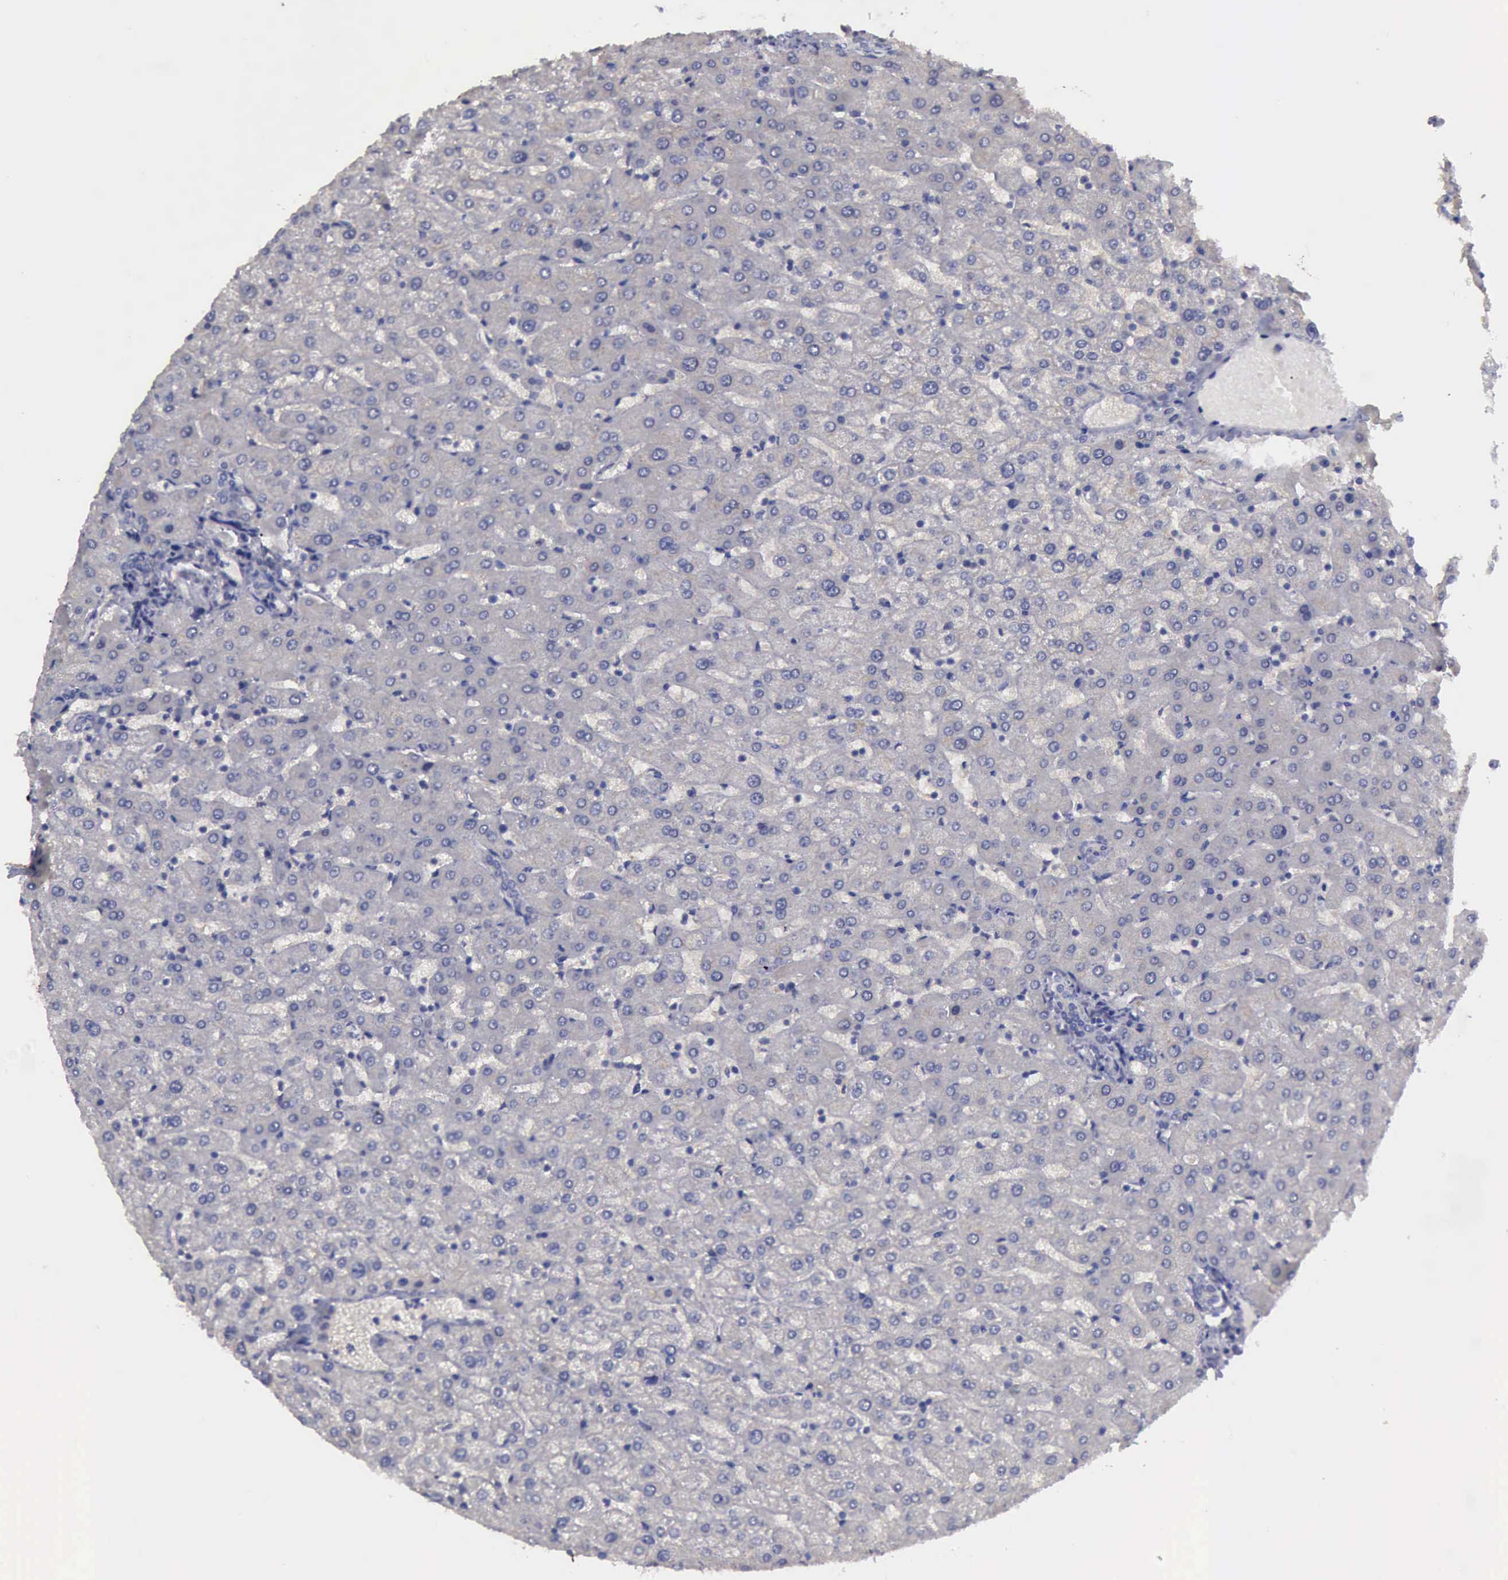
{"staining": {"intensity": "negative", "quantity": "none", "location": "none"}, "tissue": "liver", "cell_type": "Cholangiocytes", "image_type": "normal", "snomed": [{"axis": "morphology", "description": "Normal tissue, NOS"}, {"axis": "morphology", "description": "Fibrosis, NOS"}, {"axis": "topography", "description": "Liver"}], "caption": "Immunohistochemical staining of normal liver demonstrates no significant expression in cholangiocytes. (DAB IHC, high magnification).", "gene": "PHKA1", "patient": {"sex": "female", "age": 29}}